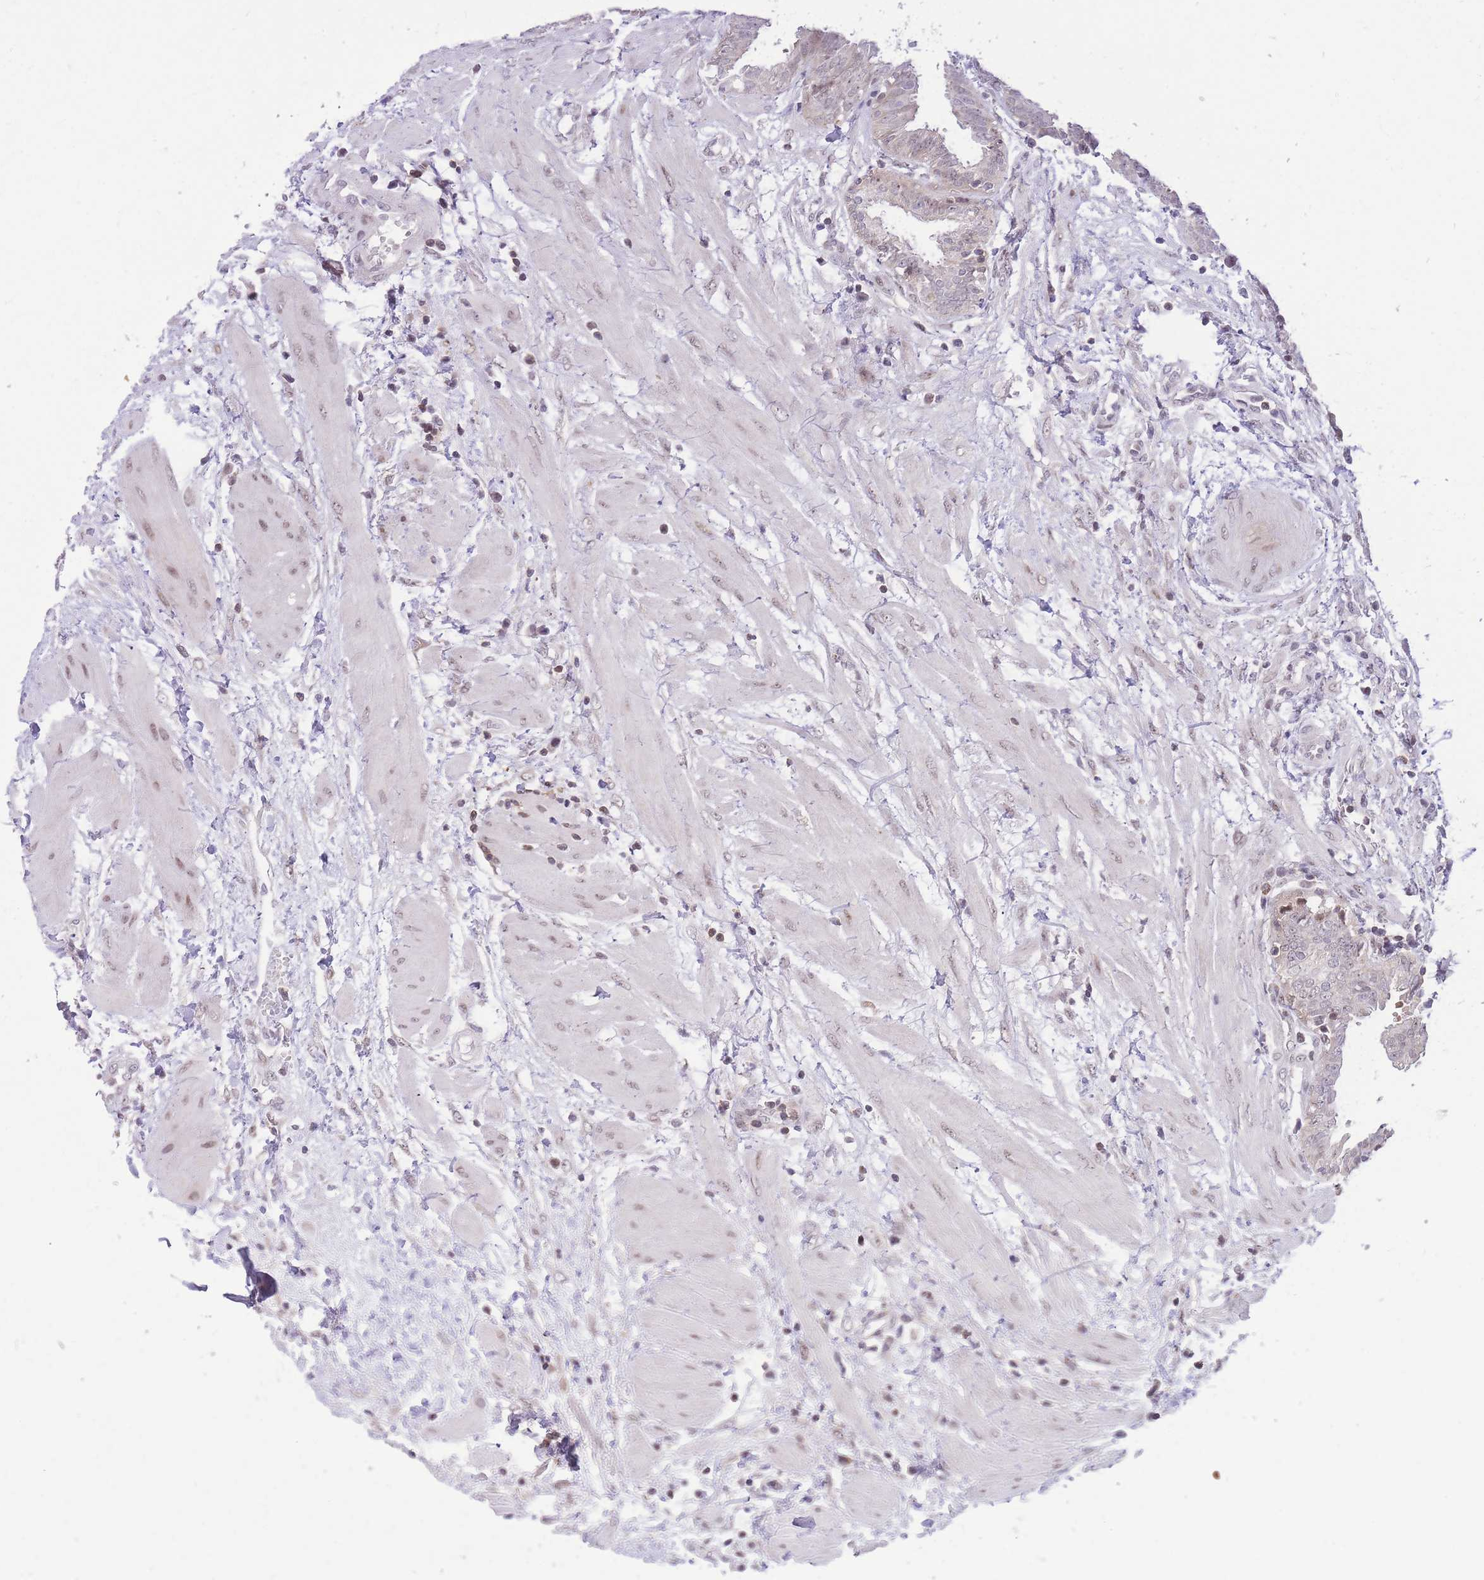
{"staining": {"intensity": "moderate", "quantity": "25%-75%", "location": "cytoplasmic/membranous"}, "tissue": "fallopian tube", "cell_type": "Glandular cells", "image_type": "normal", "snomed": [{"axis": "morphology", "description": "Normal tissue, NOS"}, {"axis": "topography", "description": "Fallopian tube"}, {"axis": "topography", "description": "Placenta"}], "caption": "Moderate cytoplasmic/membranous expression for a protein is present in approximately 25%-75% of glandular cells of normal fallopian tube using immunohistochemistry.", "gene": "STK39", "patient": {"sex": "female", "age": 32}}